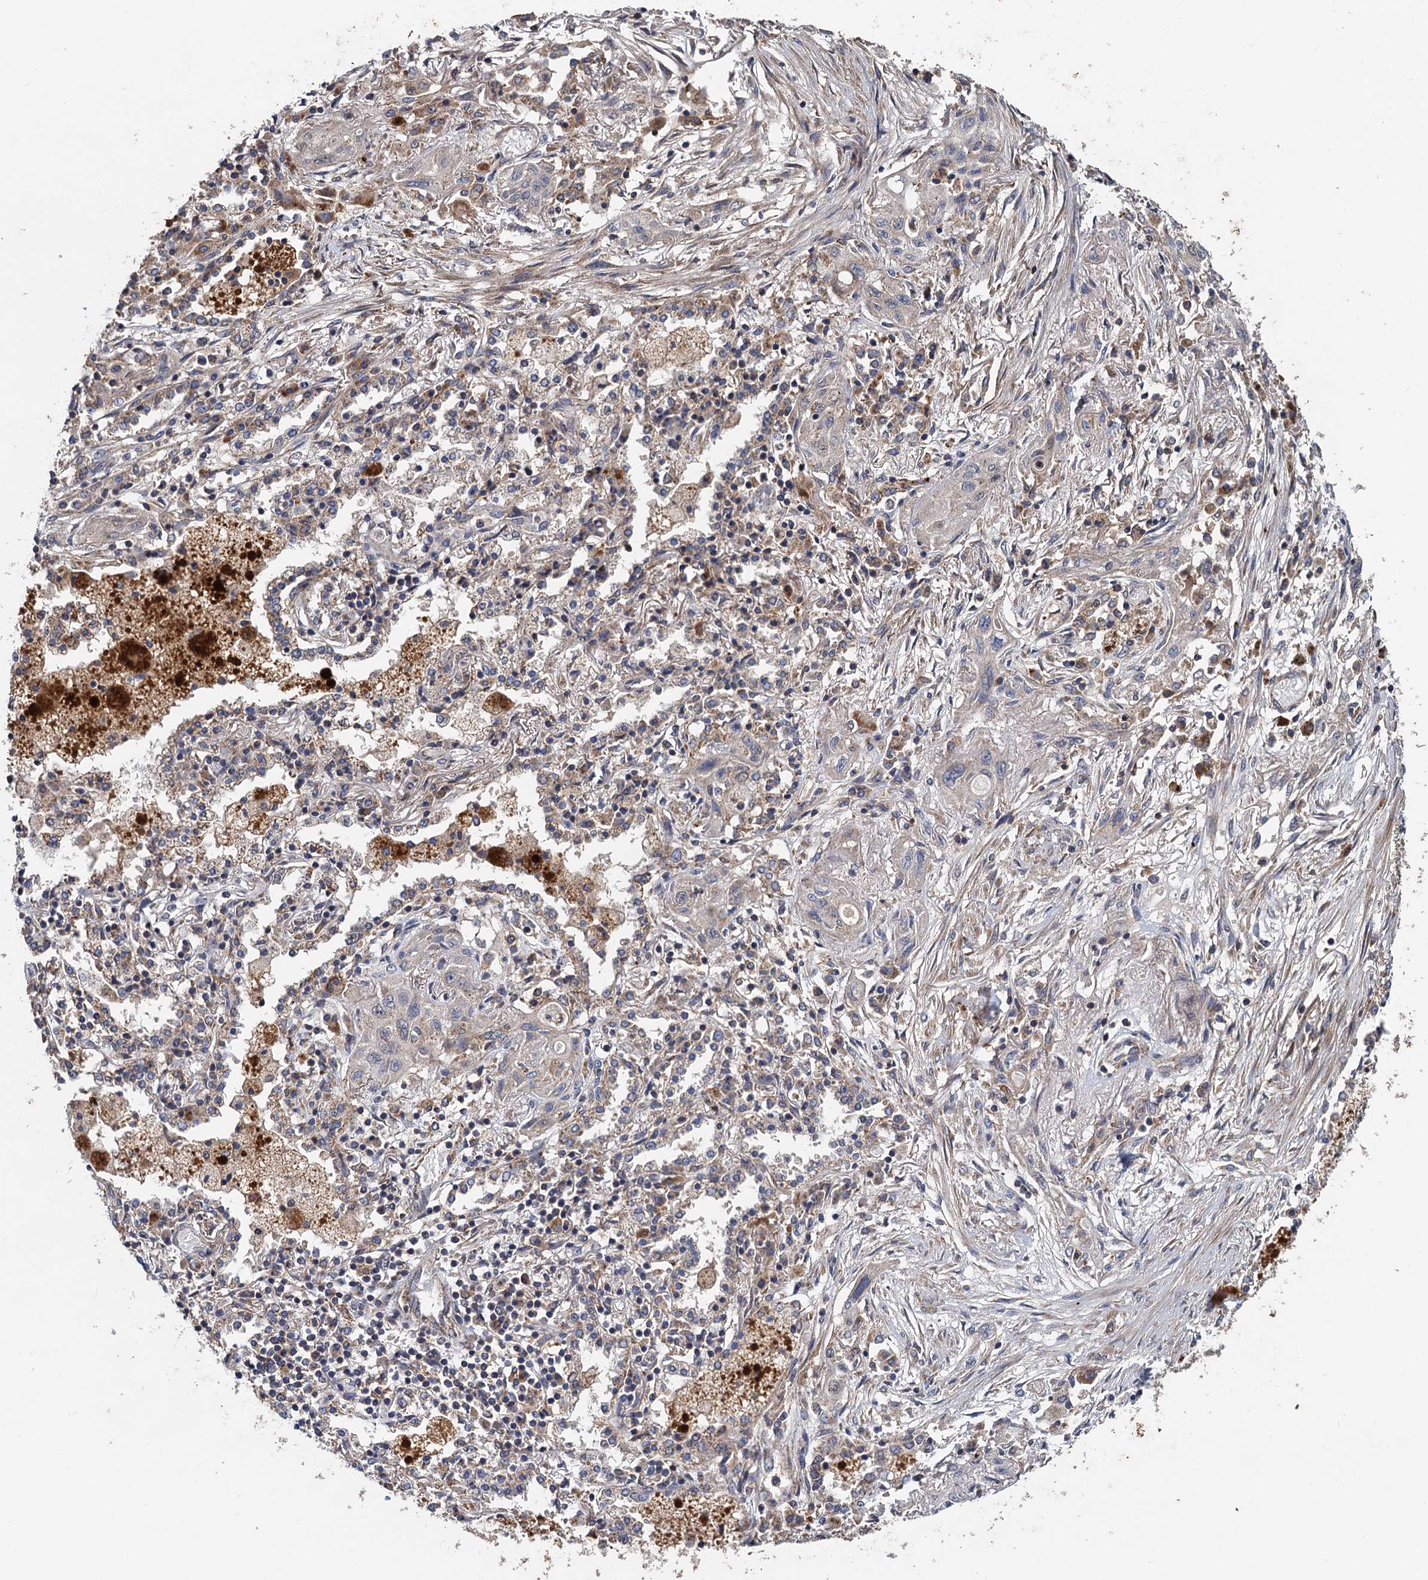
{"staining": {"intensity": "negative", "quantity": "none", "location": "none"}, "tissue": "lung cancer", "cell_type": "Tumor cells", "image_type": "cancer", "snomed": [{"axis": "morphology", "description": "Squamous cell carcinoma, NOS"}, {"axis": "topography", "description": "Lung"}], "caption": "This is a histopathology image of immunohistochemistry (IHC) staining of squamous cell carcinoma (lung), which shows no positivity in tumor cells. (DAB (3,3'-diaminobenzidine) immunohistochemistry (IHC), high magnification).", "gene": "BCS1L", "patient": {"sex": "female", "age": 47}}